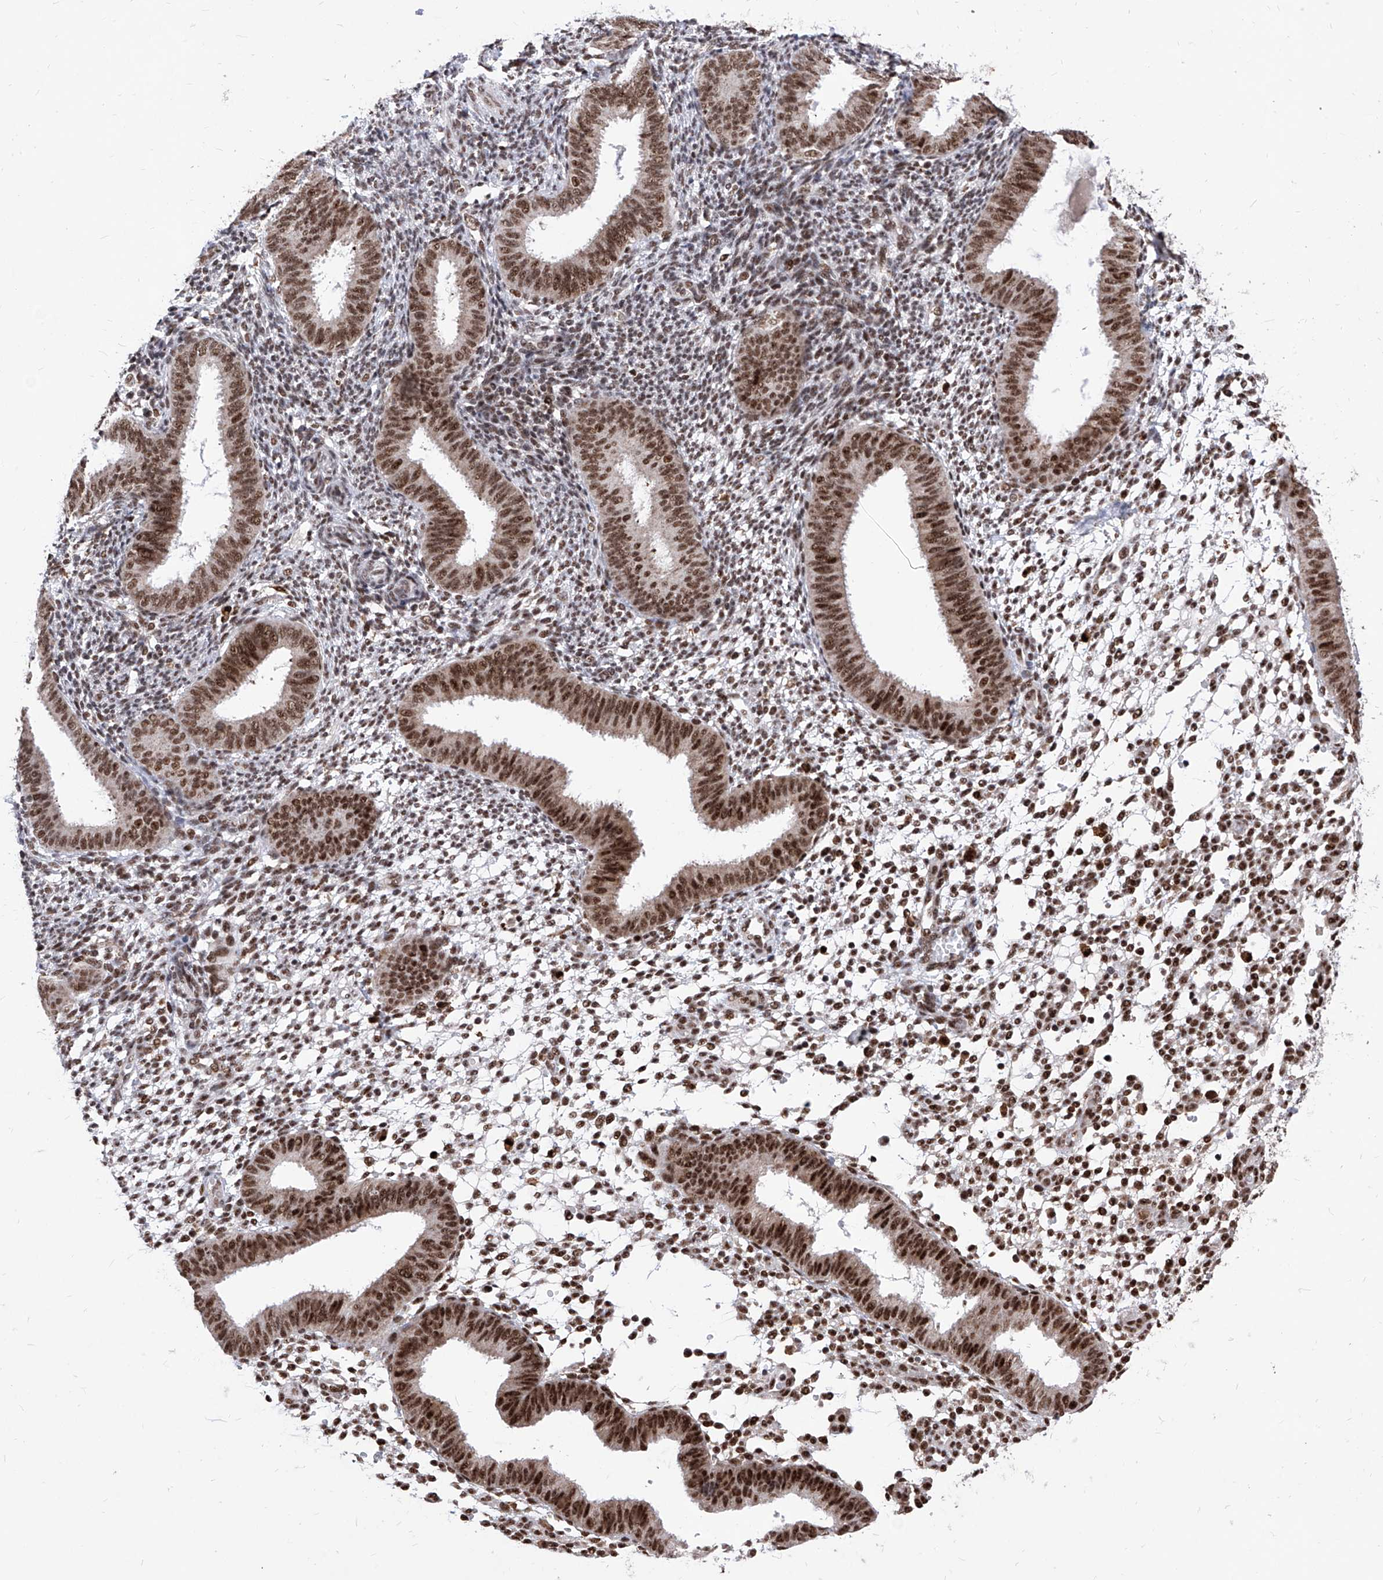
{"staining": {"intensity": "strong", "quantity": "25%-75%", "location": "cytoplasmic/membranous,nuclear"}, "tissue": "endometrium", "cell_type": "Cells in endometrial stroma", "image_type": "normal", "snomed": [{"axis": "morphology", "description": "Normal tissue, NOS"}, {"axis": "topography", "description": "Uterus"}, {"axis": "topography", "description": "Endometrium"}], "caption": "About 25%-75% of cells in endometrial stroma in benign endometrium show strong cytoplasmic/membranous,nuclear protein positivity as visualized by brown immunohistochemical staining.", "gene": "PHF5A", "patient": {"sex": "female", "age": 48}}